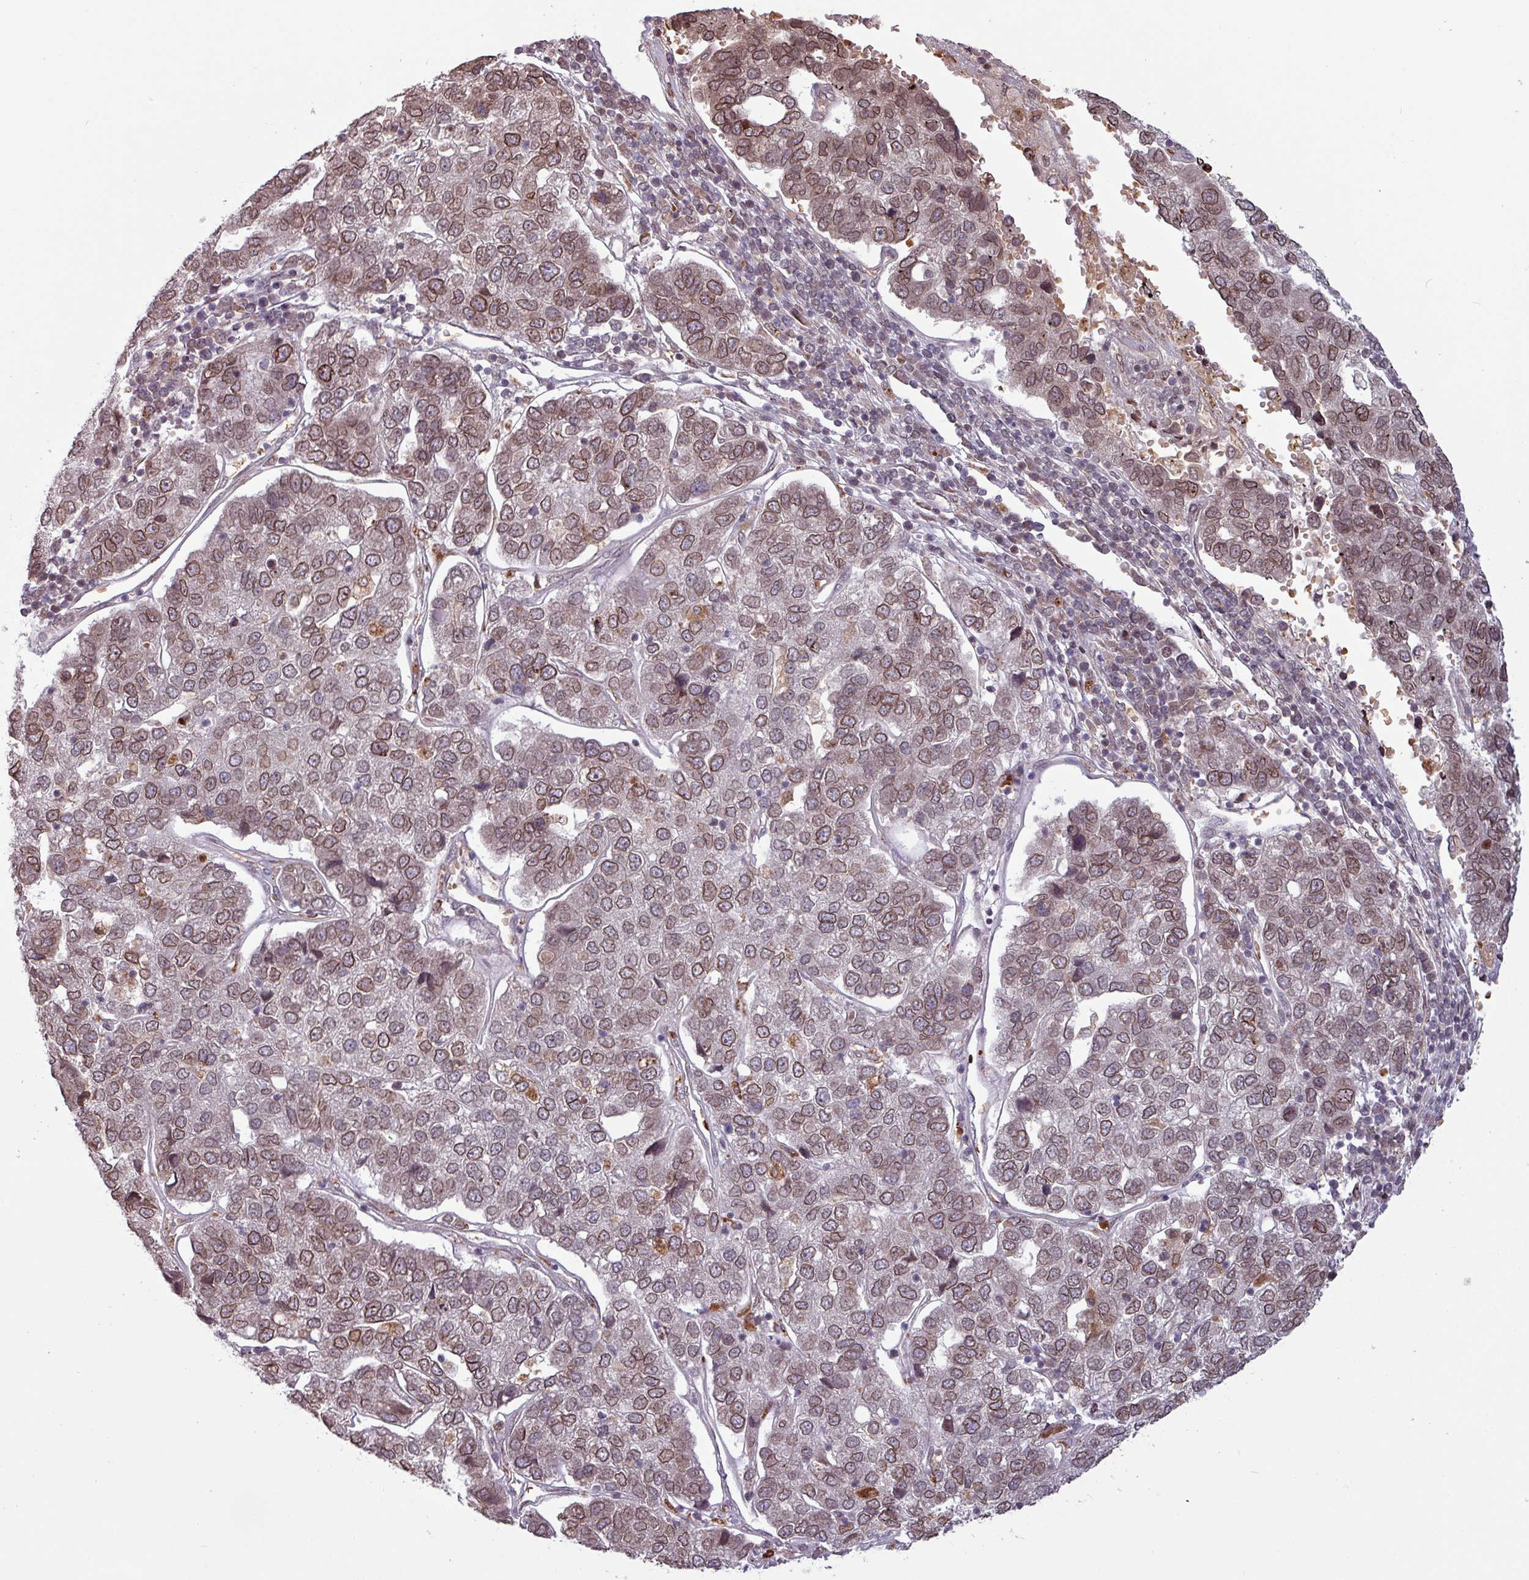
{"staining": {"intensity": "moderate", "quantity": ">75%", "location": "cytoplasmic/membranous,nuclear"}, "tissue": "pancreatic cancer", "cell_type": "Tumor cells", "image_type": "cancer", "snomed": [{"axis": "morphology", "description": "Adenocarcinoma, NOS"}, {"axis": "topography", "description": "Pancreas"}], "caption": "Immunohistochemistry (IHC) staining of pancreatic adenocarcinoma, which displays medium levels of moderate cytoplasmic/membranous and nuclear positivity in approximately >75% of tumor cells indicating moderate cytoplasmic/membranous and nuclear protein positivity. The staining was performed using DAB (brown) for protein detection and nuclei were counterstained in hematoxylin (blue).", "gene": "RBM4B", "patient": {"sex": "female", "age": 61}}